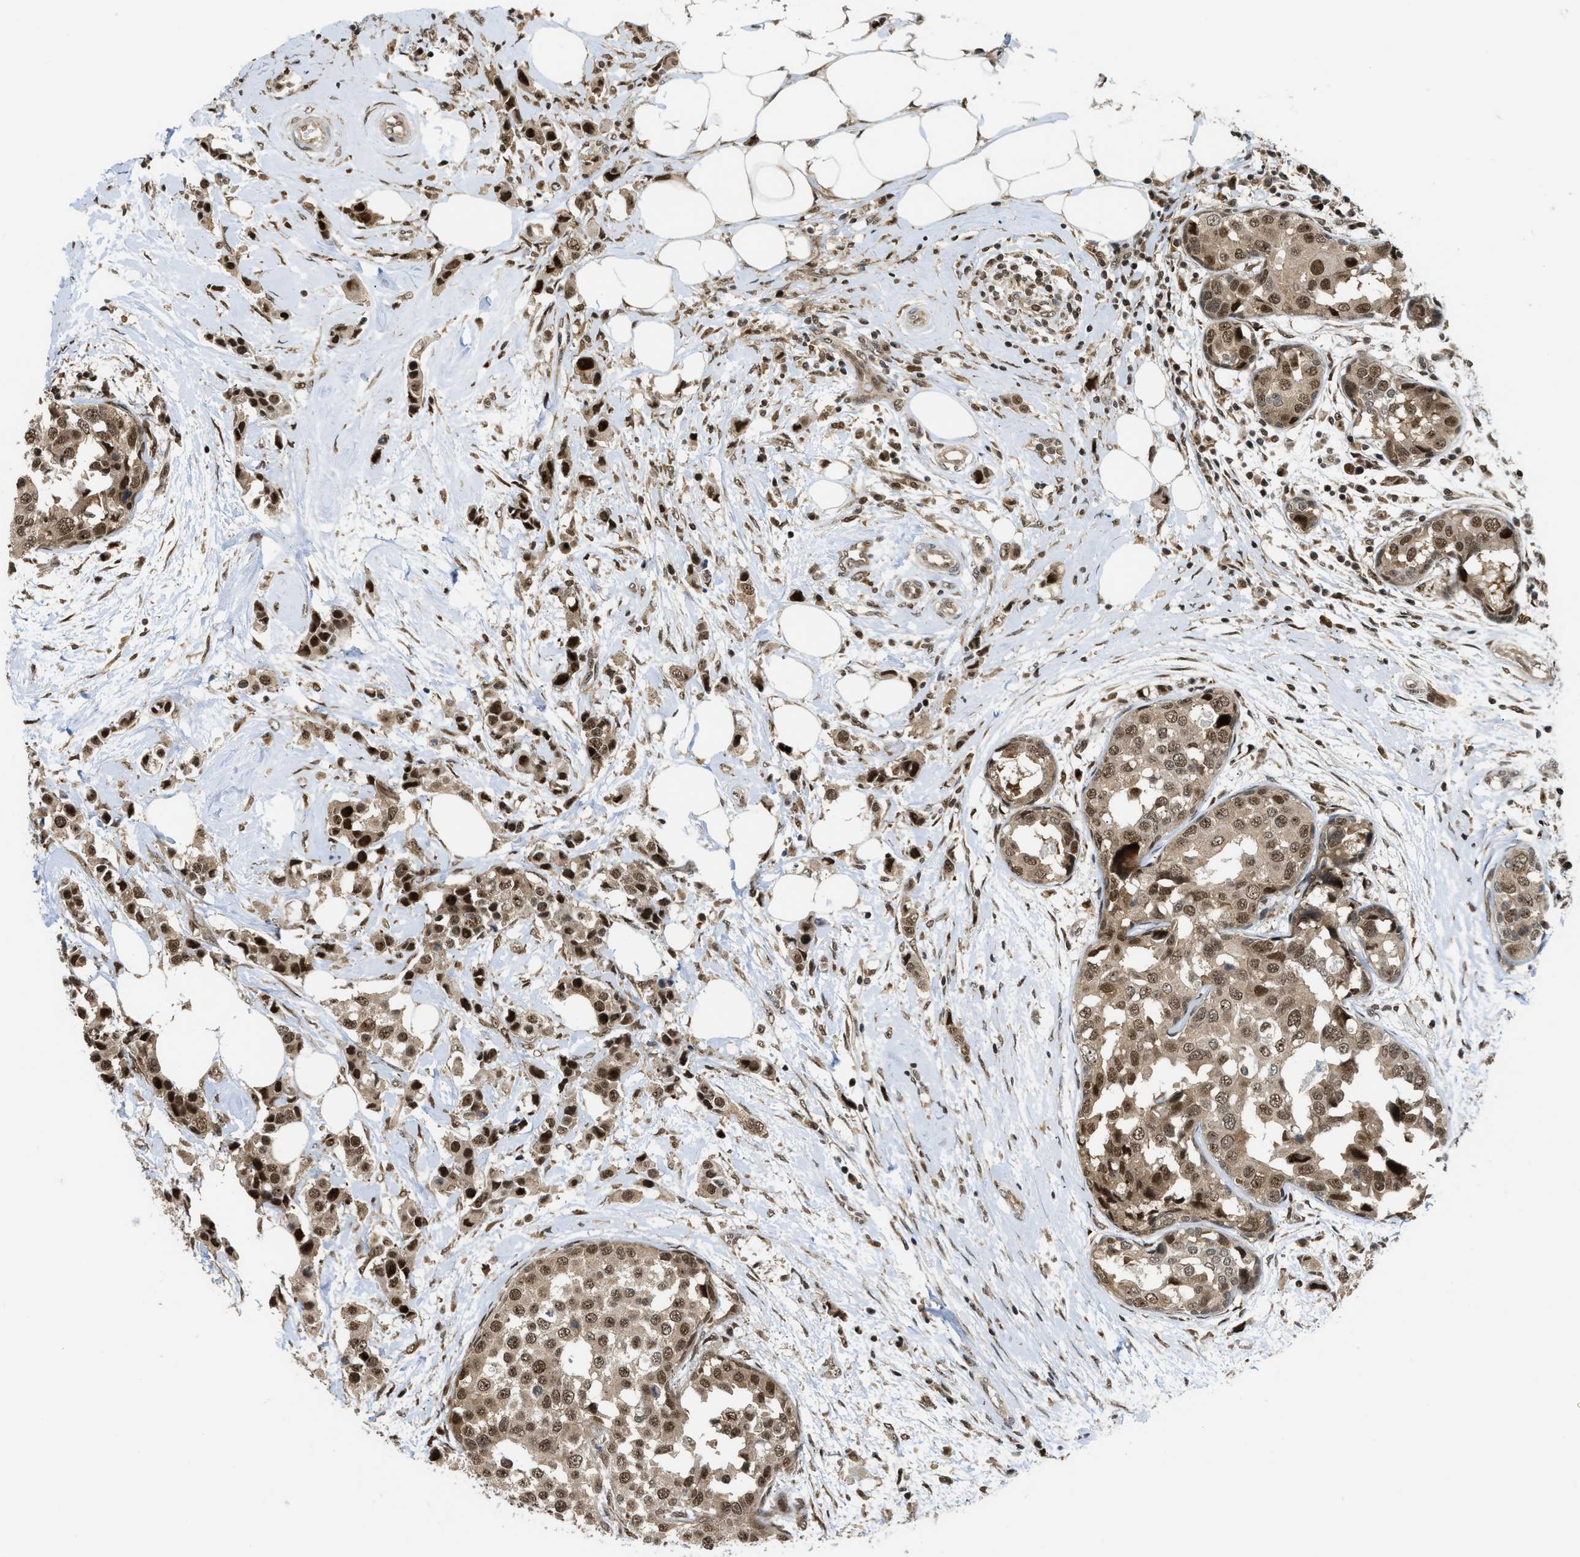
{"staining": {"intensity": "strong", "quantity": ">75%", "location": "cytoplasmic/membranous,nuclear"}, "tissue": "breast cancer", "cell_type": "Tumor cells", "image_type": "cancer", "snomed": [{"axis": "morphology", "description": "Normal tissue, NOS"}, {"axis": "morphology", "description": "Duct carcinoma"}, {"axis": "topography", "description": "Breast"}], "caption": "Breast cancer stained with immunohistochemistry (IHC) reveals strong cytoplasmic/membranous and nuclear positivity in approximately >75% of tumor cells.", "gene": "TACC1", "patient": {"sex": "female", "age": 50}}